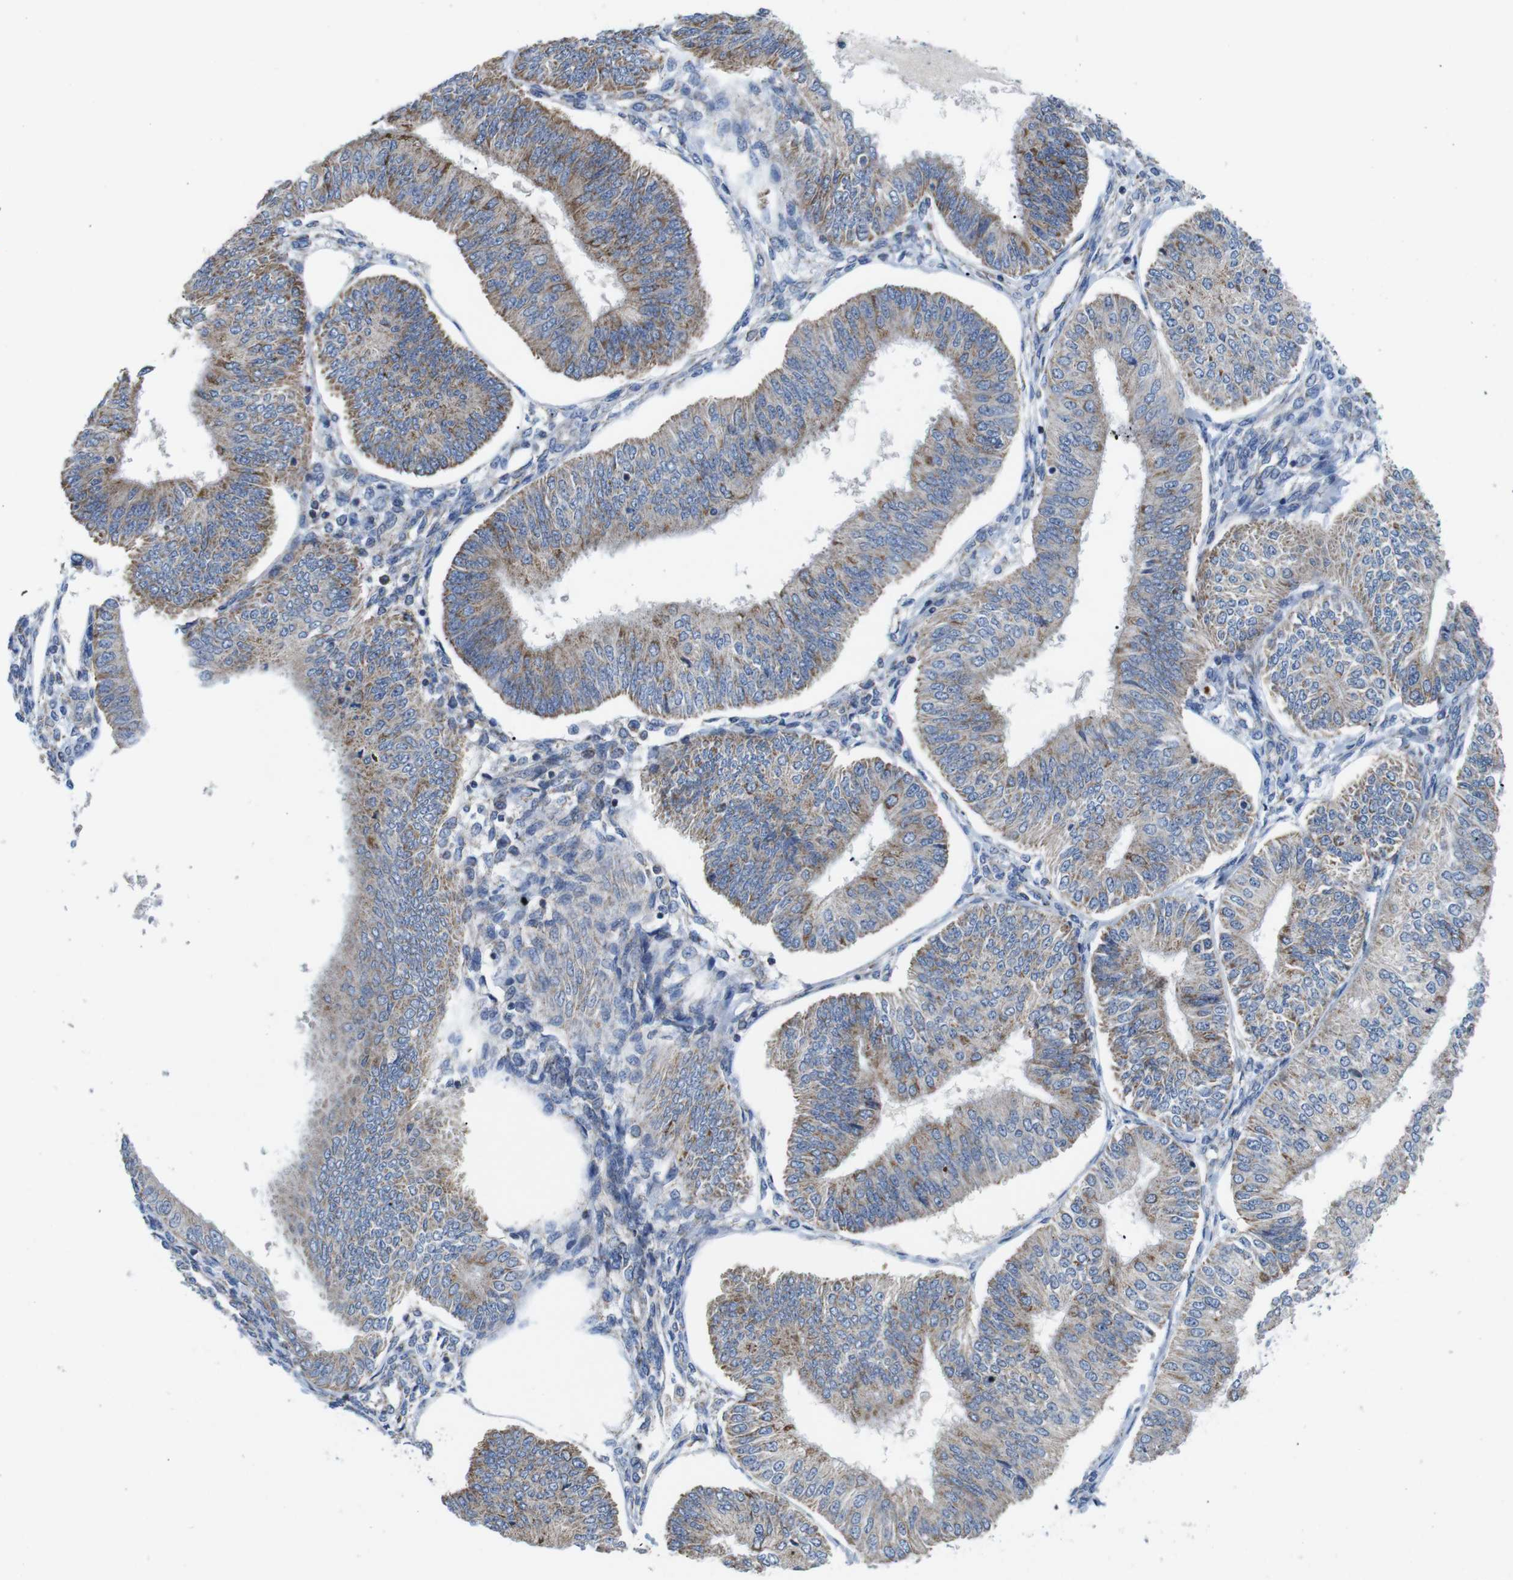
{"staining": {"intensity": "moderate", "quantity": "25%-75%", "location": "cytoplasmic/membranous"}, "tissue": "endometrial cancer", "cell_type": "Tumor cells", "image_type": "cancer", "snomed": [{"axis": "morphology", "description": "Adenocarcinoma, NOS"}, {"axis": "topography", "description": "Endometrium"}], "caption": "Protein expression analysis of endometrial cancer shows moderate cytoplasmic/membranous expression in about 25%-75% of tumor cells. (brown staining indicates protein expression, while blue staining denotes nuclei).", "gene": "F2RL1", "patient": {"sex": "female", "age": 58}}